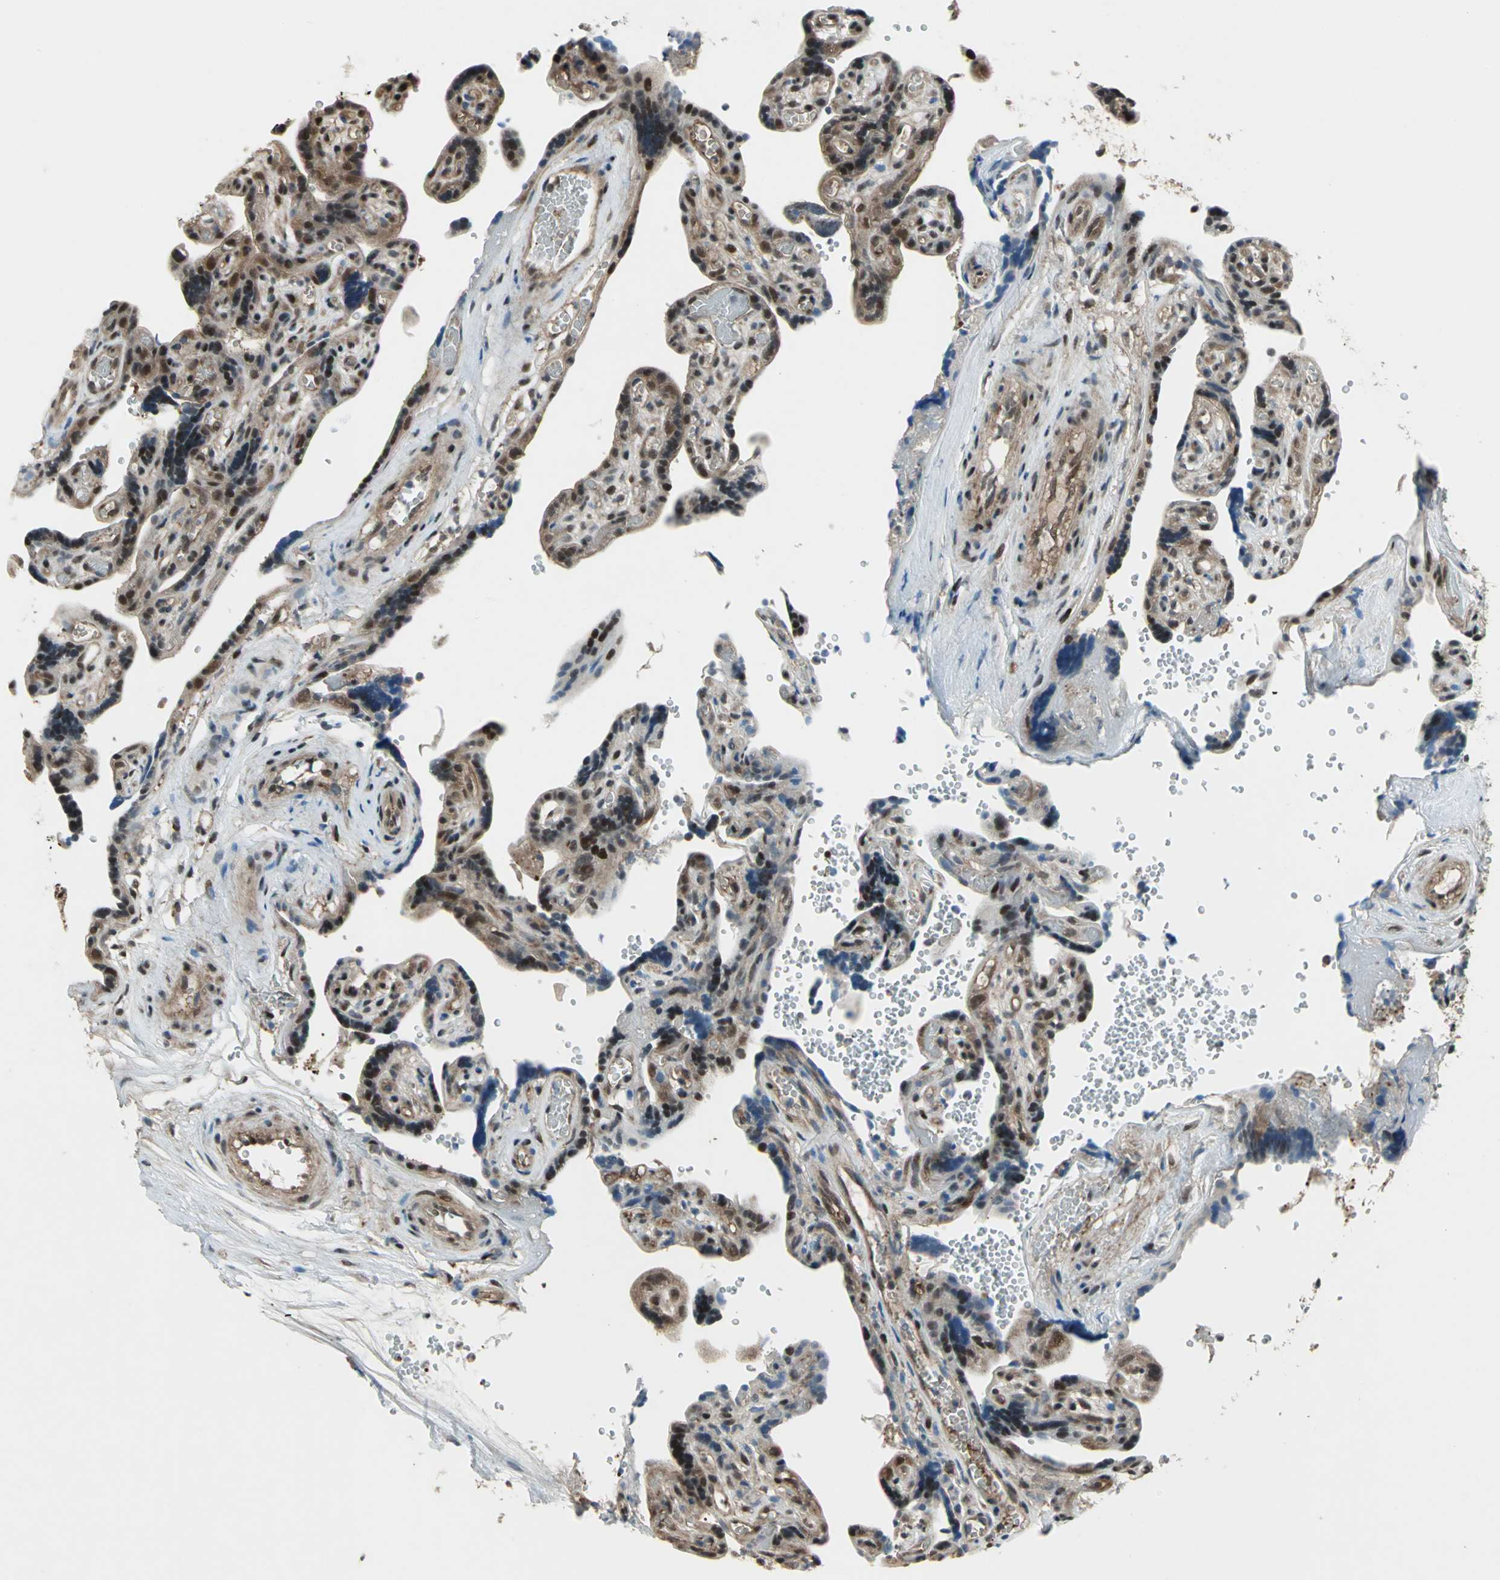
{"staining": {"intensity": "moderate", "quantity": ">75%", "location": "cytoplasmic/membranous,nuclear"}, "tissue": "placenta", "cell_type": "Decidual cells", "image_type": "normal", "snomed": [{"axis": "morphology", "description": "Normal tissue, NOS"}, {"axis": "topography", "description": "Placenta"}], "caption": "IHC (DAB (3,3'-diaminobenzidine)) staining of benign placenta exhibits moderate cytoplasmic/membranous,nuclear protein staining in approximately >75% of decidual cells. (IHC, brightfield microscopy, high magnification).", "gene": "COPS5", "patient": {"sex": "female", "age": 30}}